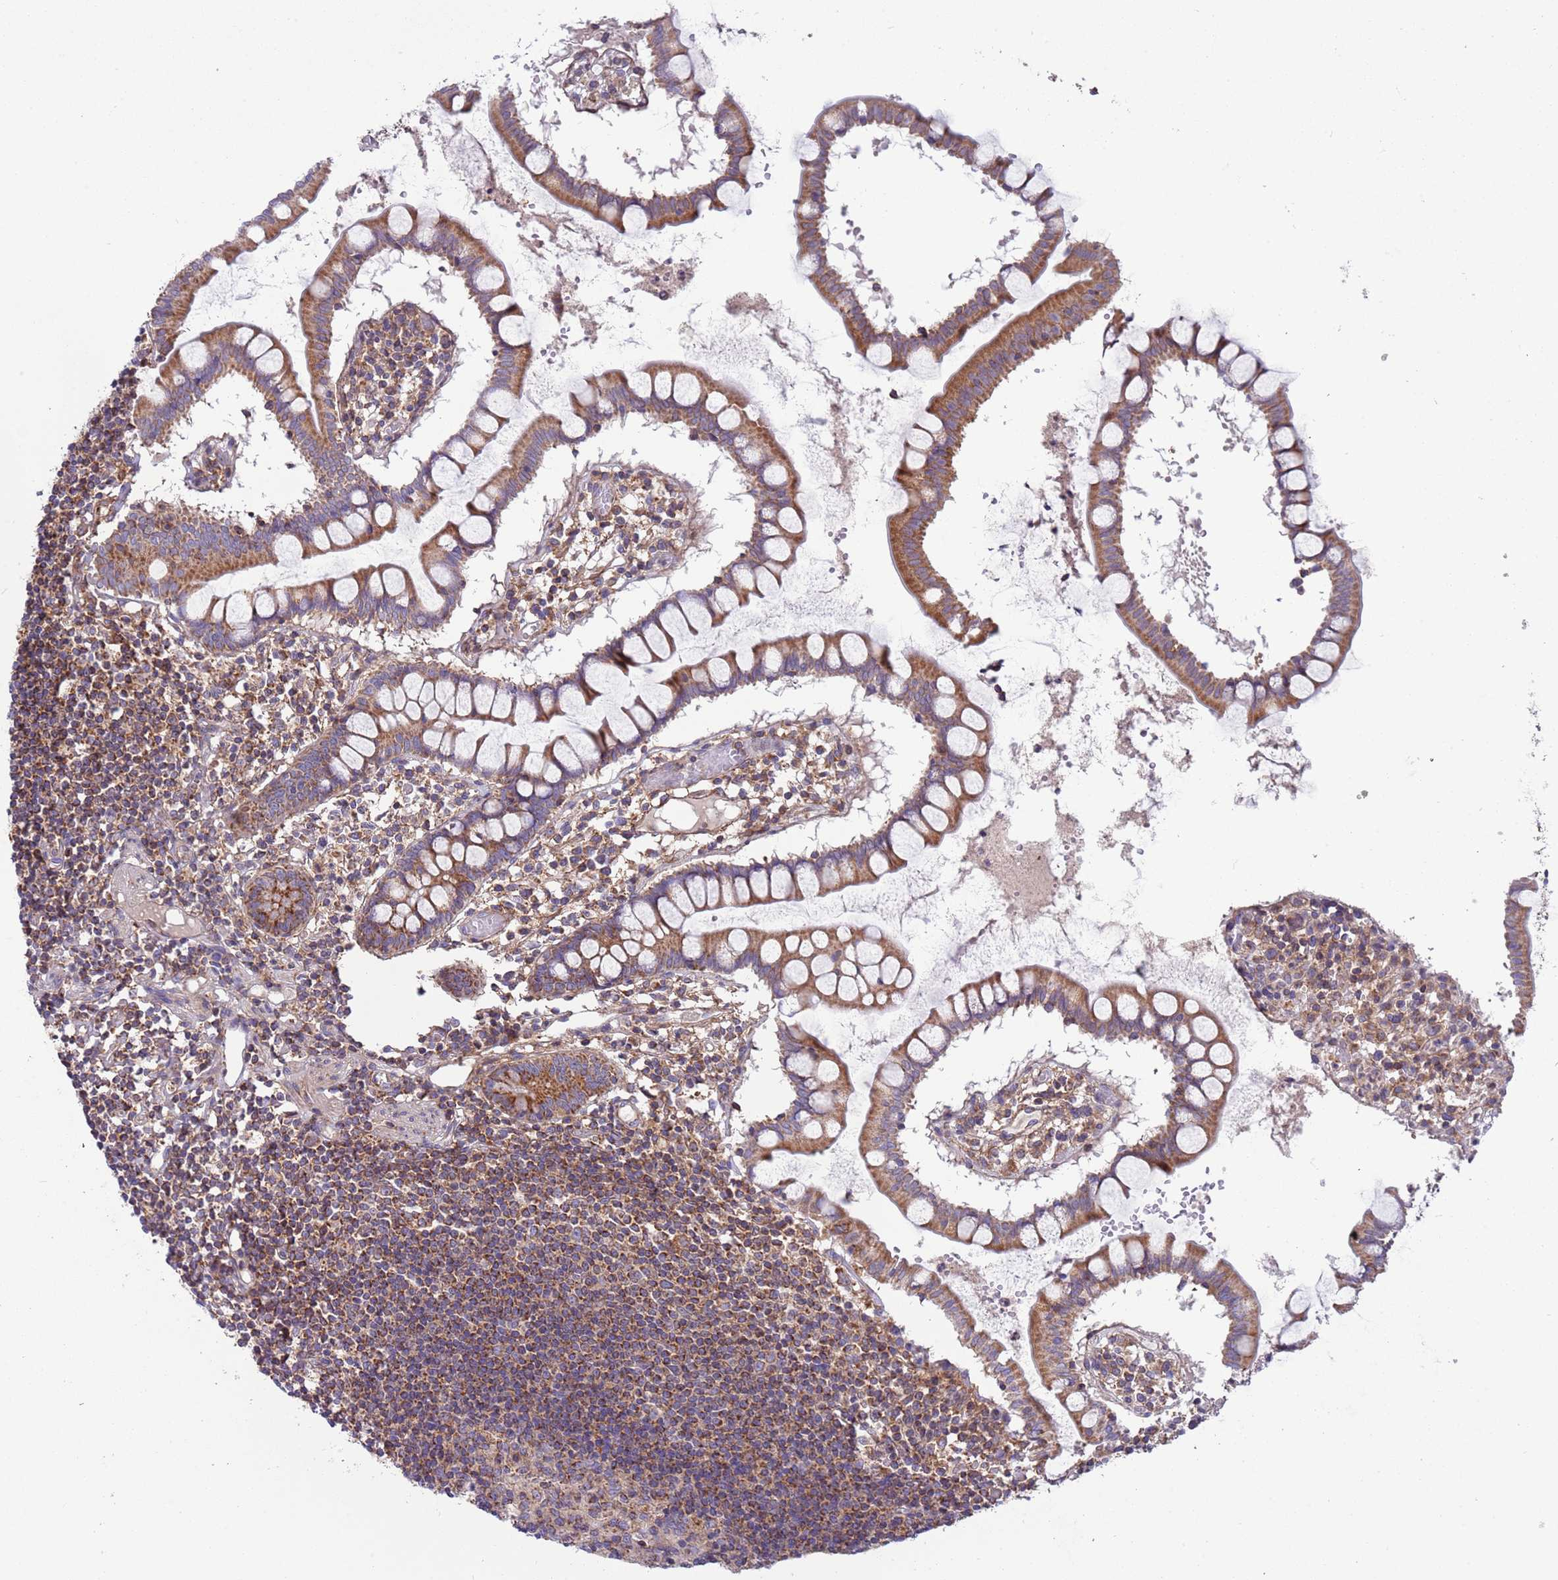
{"staining": {"intensity": "weak", "quantity": ">75%", "location": "cytoplasmic/membranous"}, "tissue": "colon", "cell_type": "Endothelial cells", "image_type": "normal", "snomed": [{"axis": "morphology", "description": "Normal tissue, NOS"}, {"axis": "morphology", "description": "Adenocarcinoma, NOS"}, {"axis": "topography", "description": "Colon"}], "caption": "This is an image of IHC staining of normal colon, which shows weak expression in the cytoplasmic/membranous of endothelial cells.", "gene": "IRS4", "patient": {"sex": "female", "age": 55}}